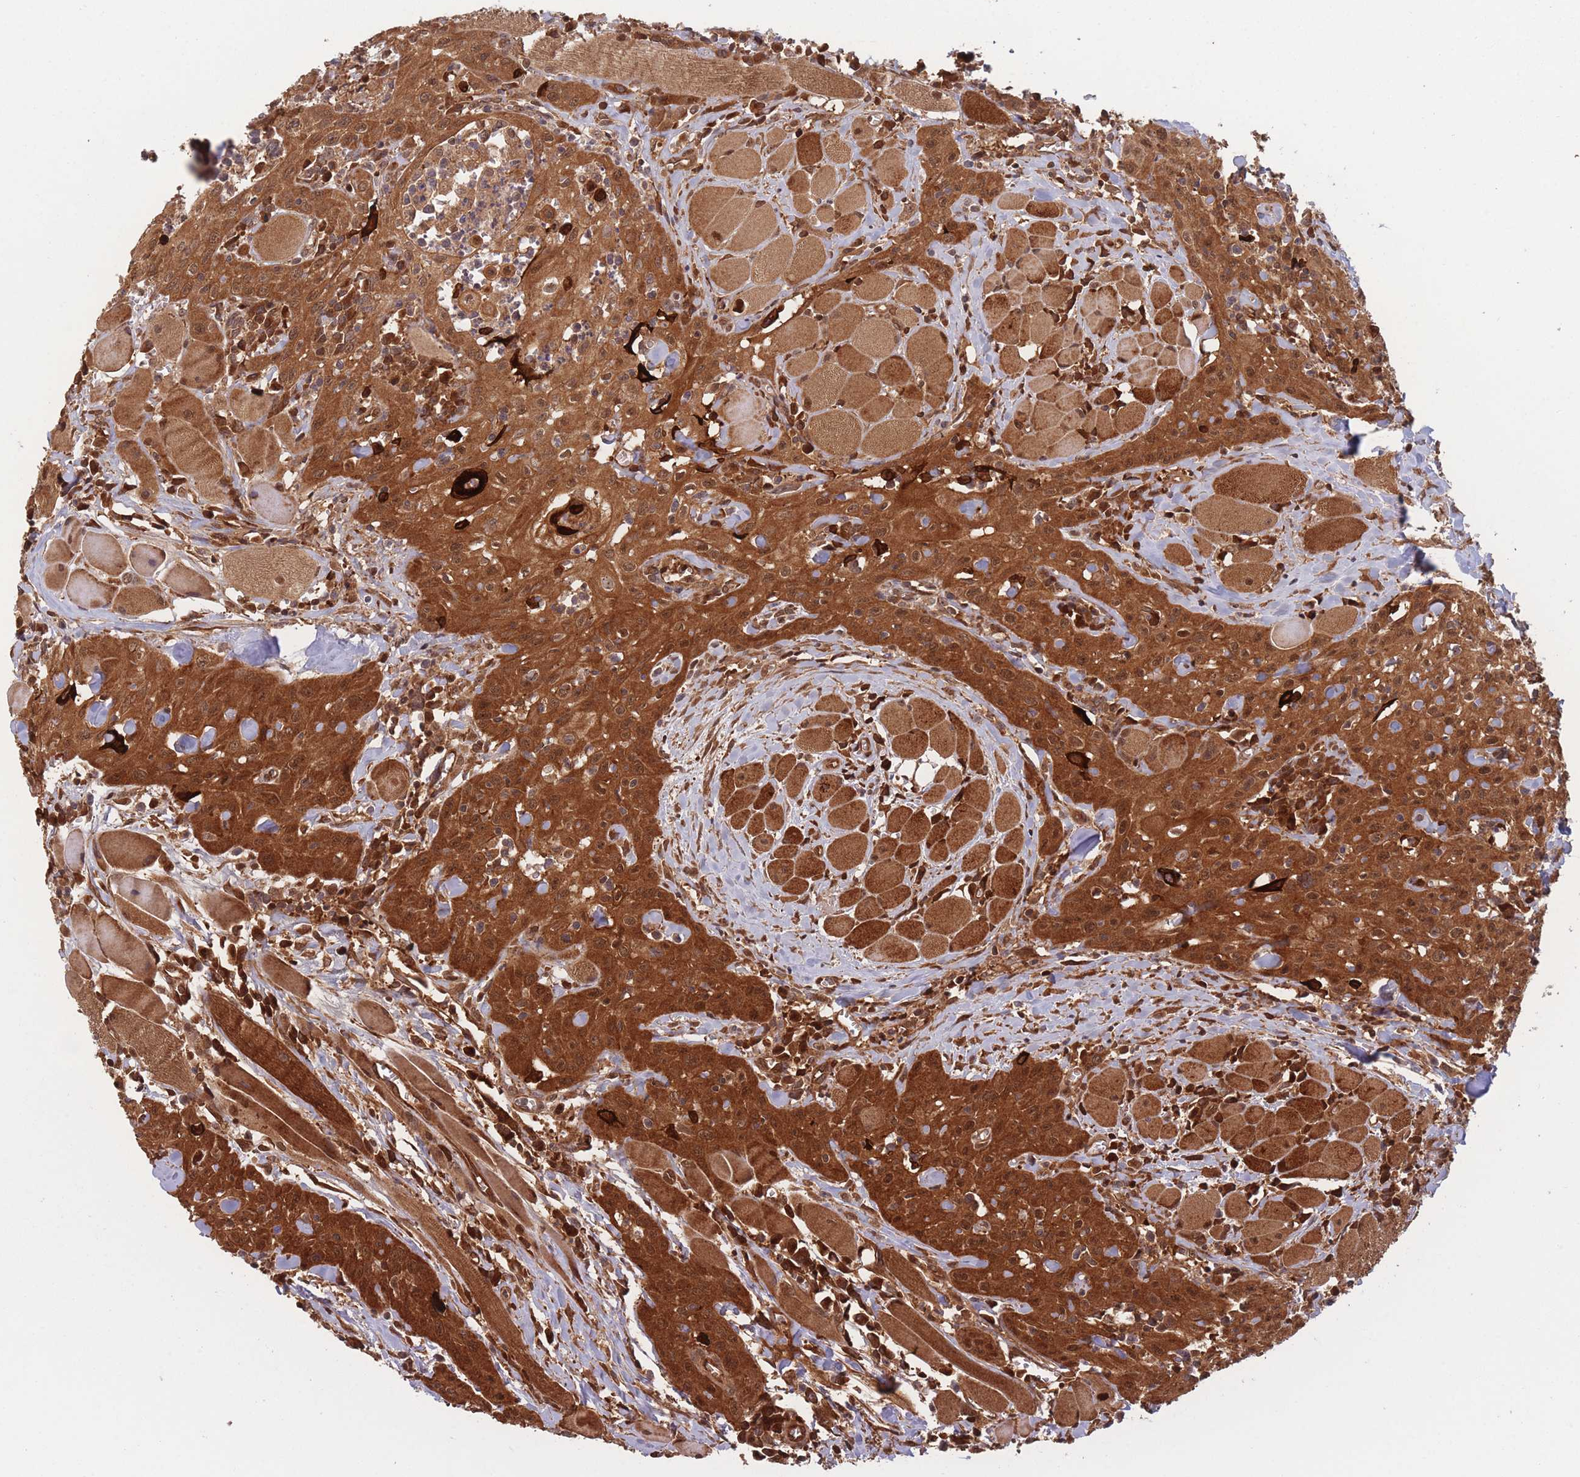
{"staining": {"intensity": "strong", "quantity": ">75%", "location": "cytoplasmic/membranous,nuclear"}, "tissue": "head and neck cancer", "cell_type": "Tumor cells", "image_type": "cancer", "snomed": [{"axis": "morphology", "description": "Squamous cell carcinoma, NOS"}, {"axis": "topography", "description": "Oral tissue"}, {"axis": "topography", "description": "Head-Neck"}], "caption": "IHC (DAB) staining of squamous cell carcinoma (head and neck) displays strong cytoplasmic/membranous and nuclear protein expression in approximately >75% of tumor cells.", "gene": "PODXL2", "patient": {"sex": "female", "age": 70}}